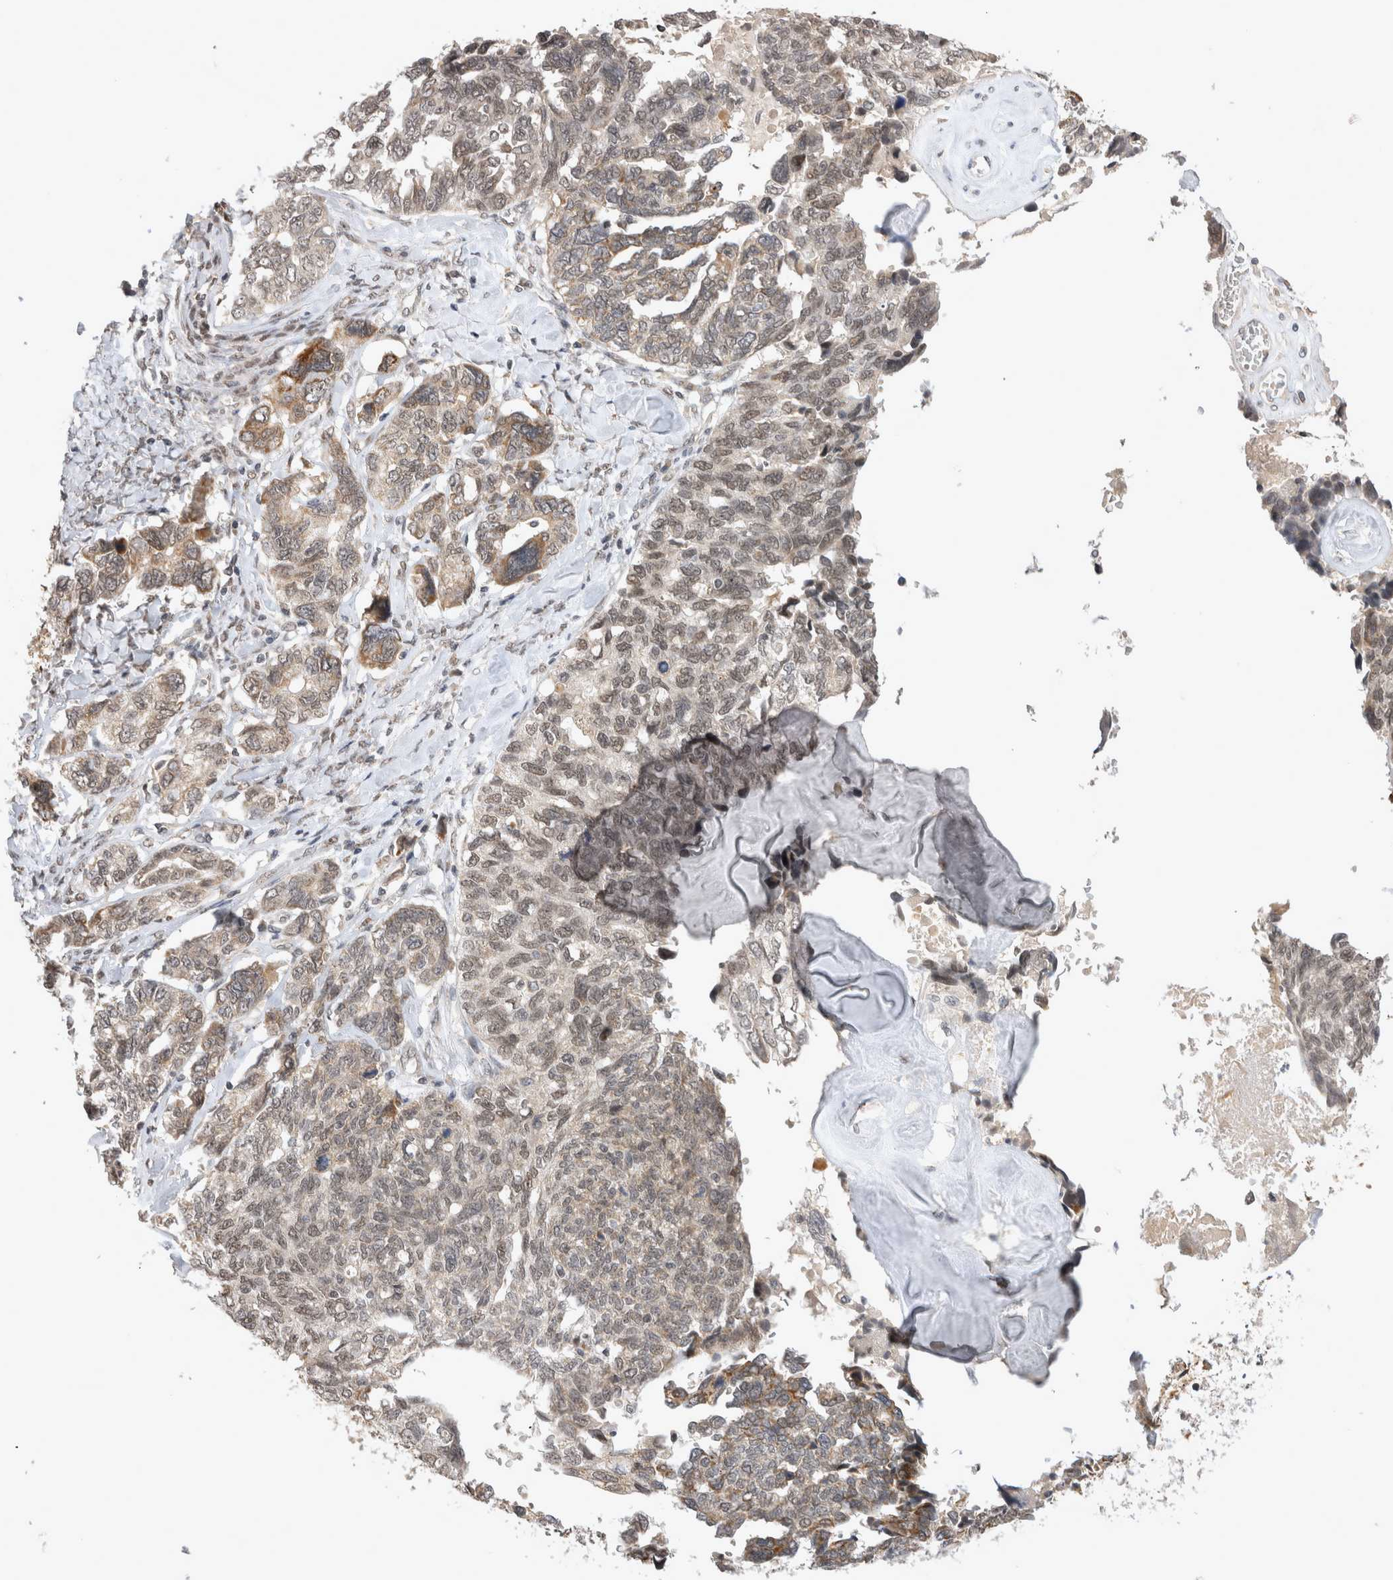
{"staining": {"intensity": "moderate", "quantity": ">75%", "location": "cytoplasmic/membranous,nuclear"}, "tissue": "ovarian cancer", "cell_type": "Tumor cells", "image_type": "cancer", "snomed": [{"axis": "morphology", "description": "Cystadenocarcinoma, serous, NOS"}, {"axis": "topography", "description": "Ovary"}], "caption": "Immunohistochemistry histopathology image of neoplastic tissue: human ovarian cancer (serous cystadenocarcinoma) stained using immunohistochemistry (IHC) shows medium levels of moderate protein expression localized specifically in the cytoplasmic/membranous and nuclear of tumor cells, appearing as a cytoplasmic/membranous and nuclear brown color.", "gene": "TMEM65", "patient": {"sex": "female", "age": 79}}